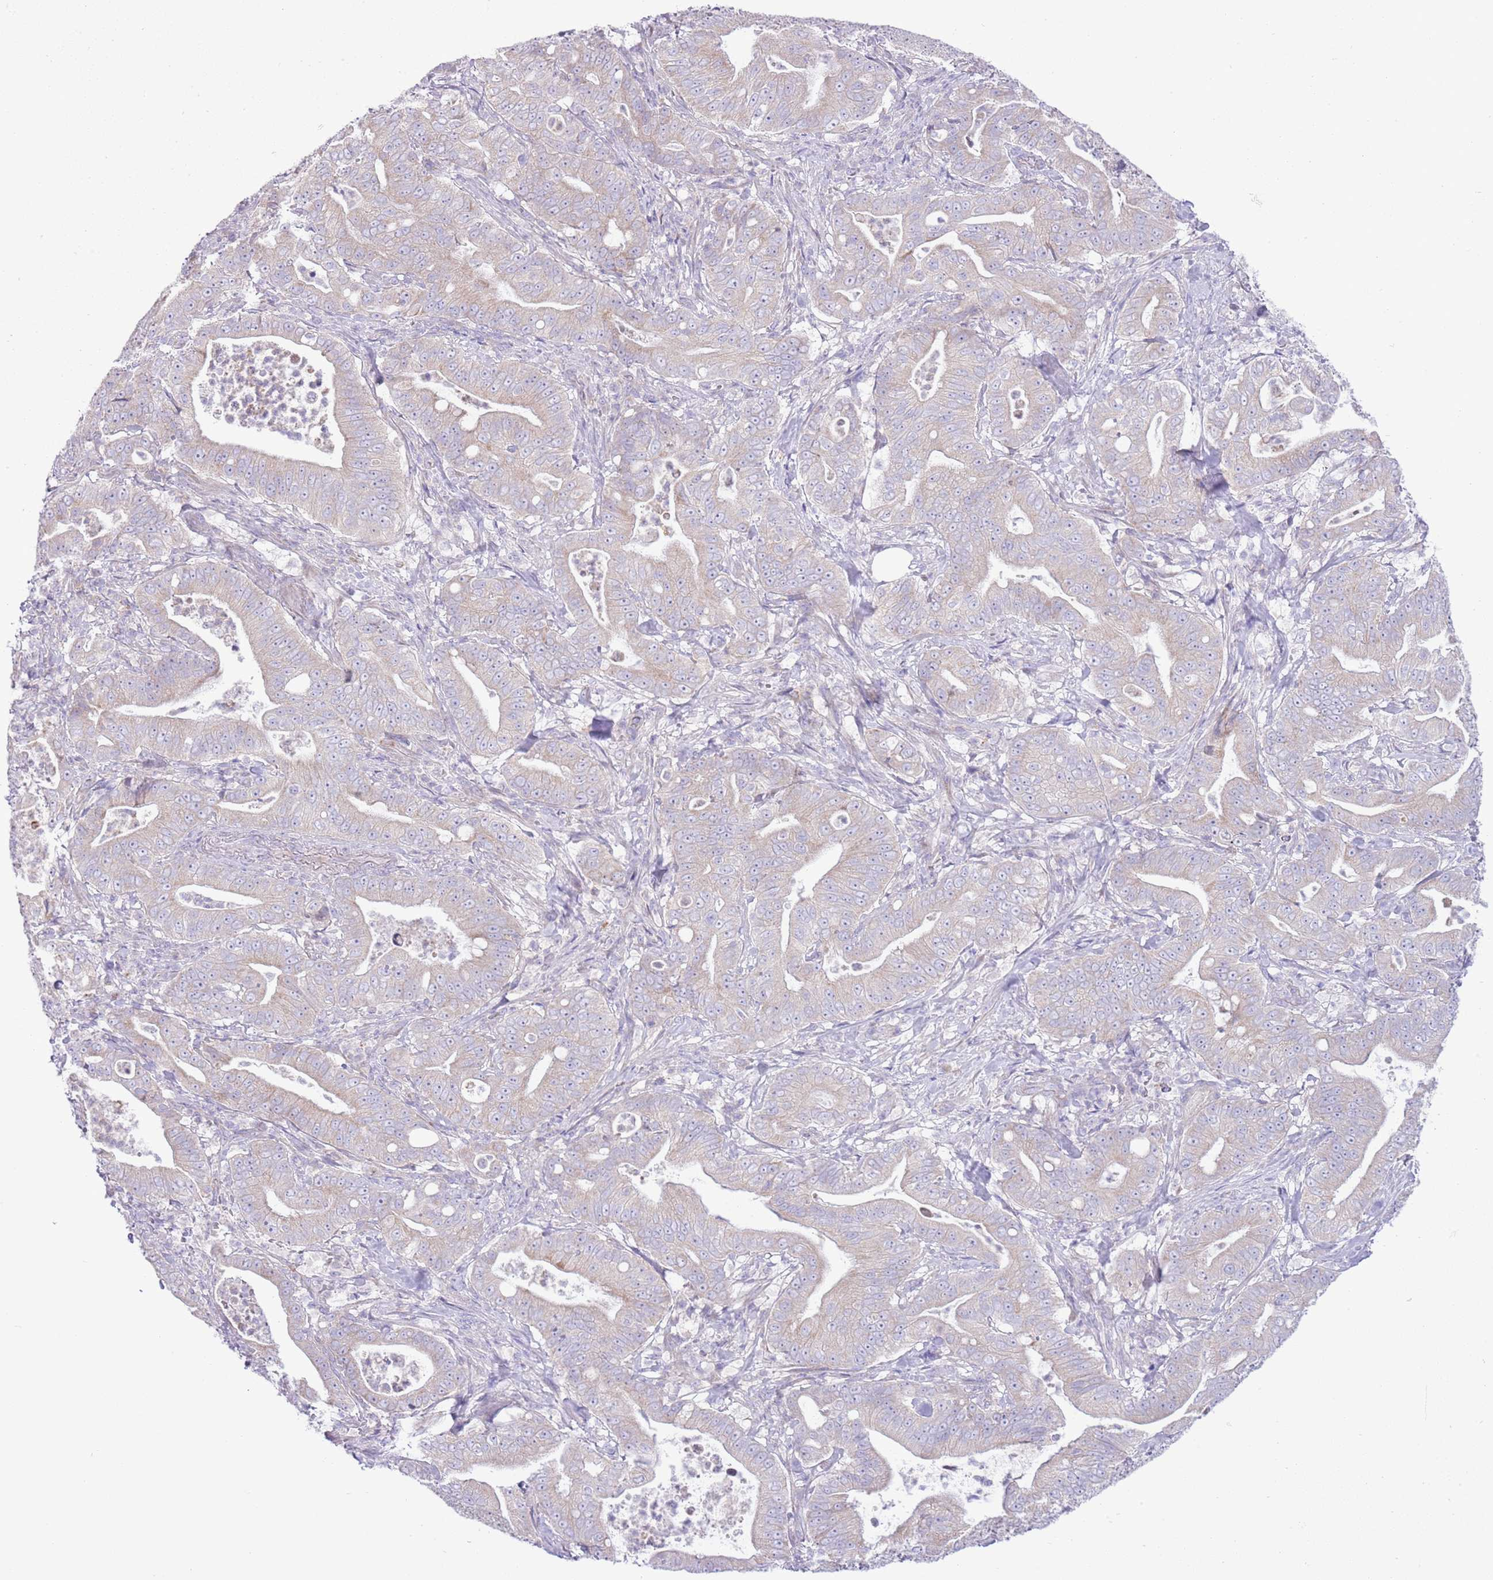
{"staining": {"intensity": "negative", "quantity": "none", "location": "none"}, "tissue": "pancreatic cancer", "cell_type": "Tumor cells", "image_type": "cancer", "snomed": [{"axis": "morphology", "description": "Adenocarcinoma, NOS"}, {"axis": "topography", "description": "Pancreas"}], "caption": "The micrograph demonstrates no significant positivity in tumor cells of pancreatic cancer.", "gene": "OAZ2", "patient": {"sex": "male", "age": 71}}